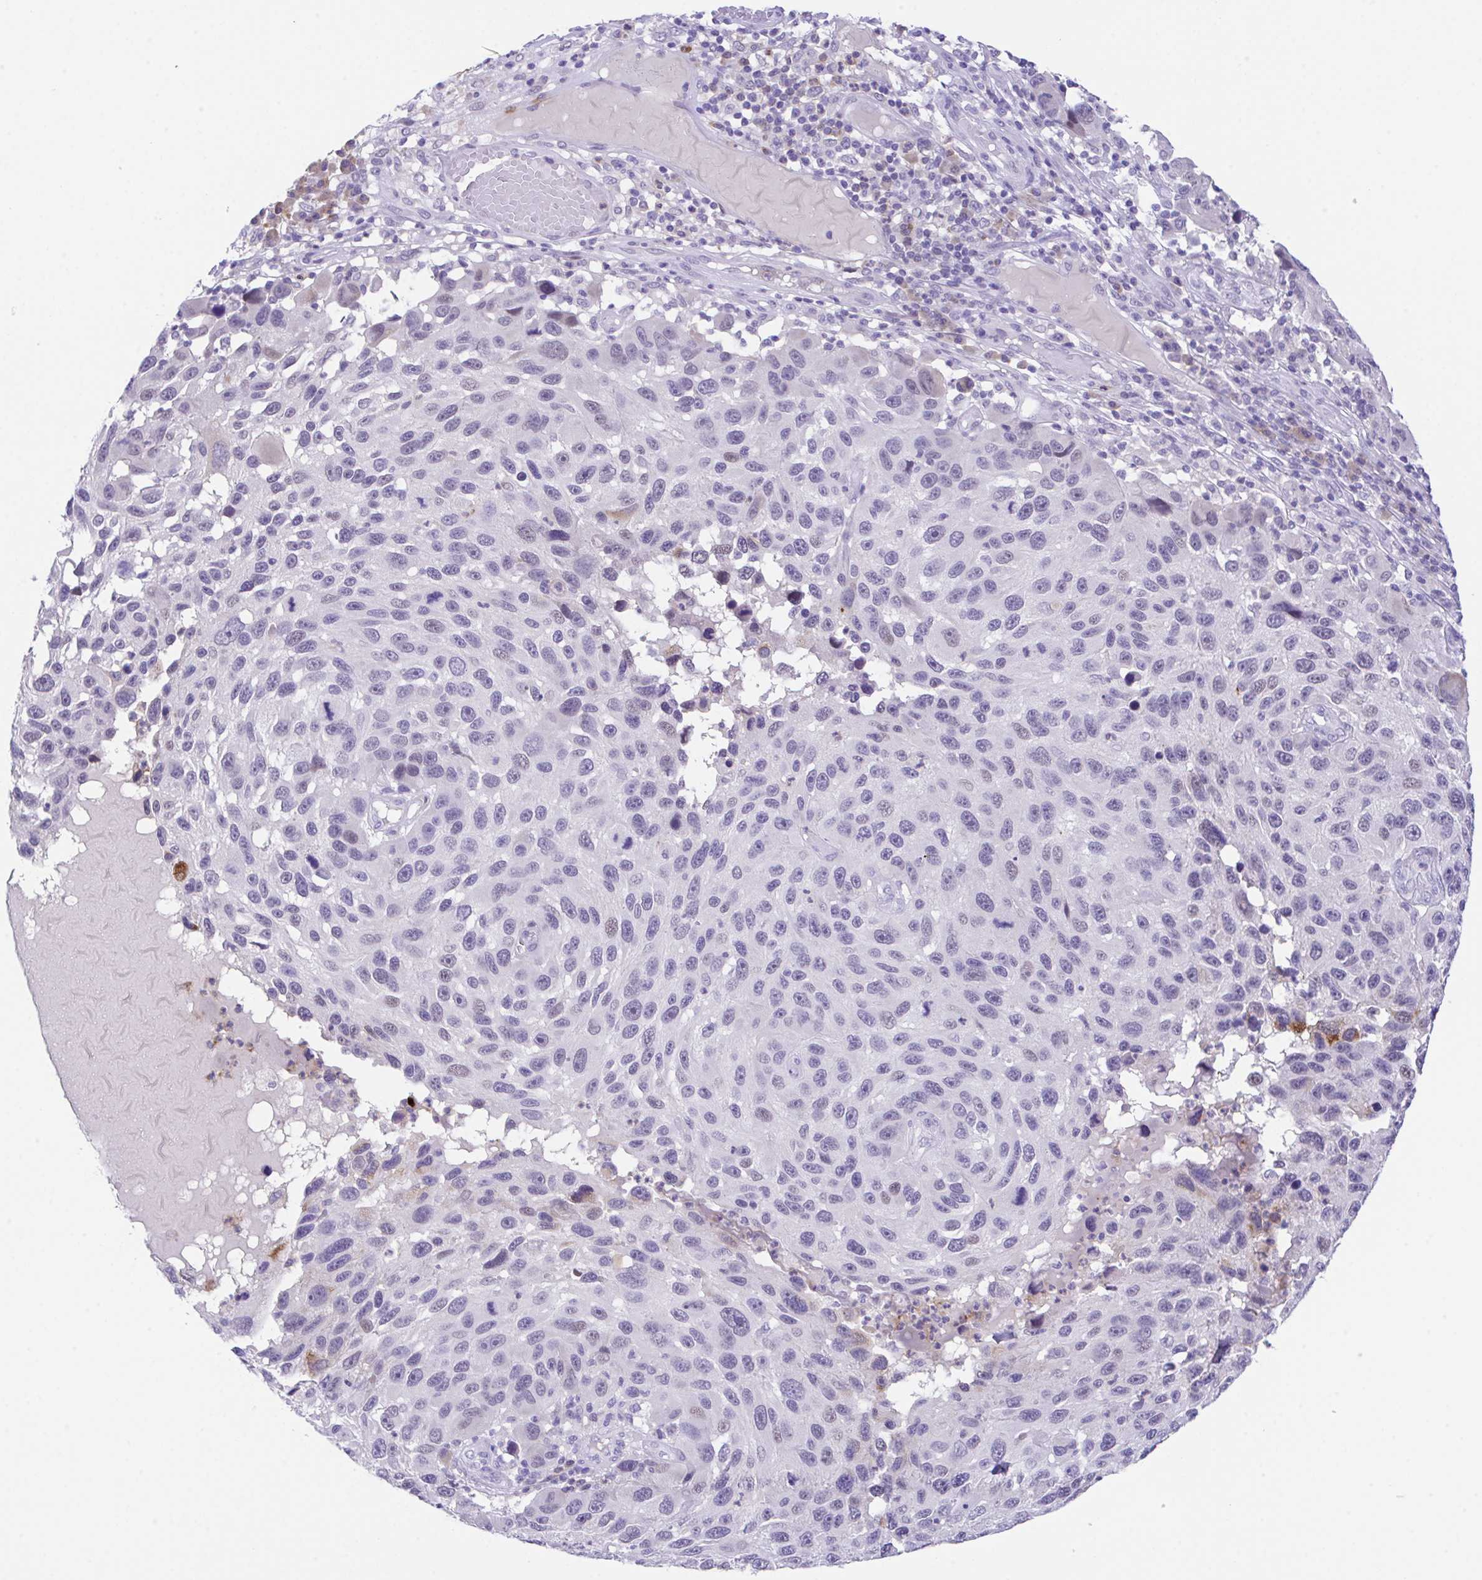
{"staining": {"intensity": "negative", "quantity": "none", "location": "none"}, "tissue": "melanoma", "cell_type": "Tumor cells", "image_type": "cancer", "snomed": [{"axis": "morphology", "description": "Malignant melanoma, NOS"}, {"axis": "topography", "description": "Skin"}], "caption": "There is no significant expression in tumor cells of melanoma.", "gene": "HOXB4", "patient": {"sex": "male", "age": 53}}